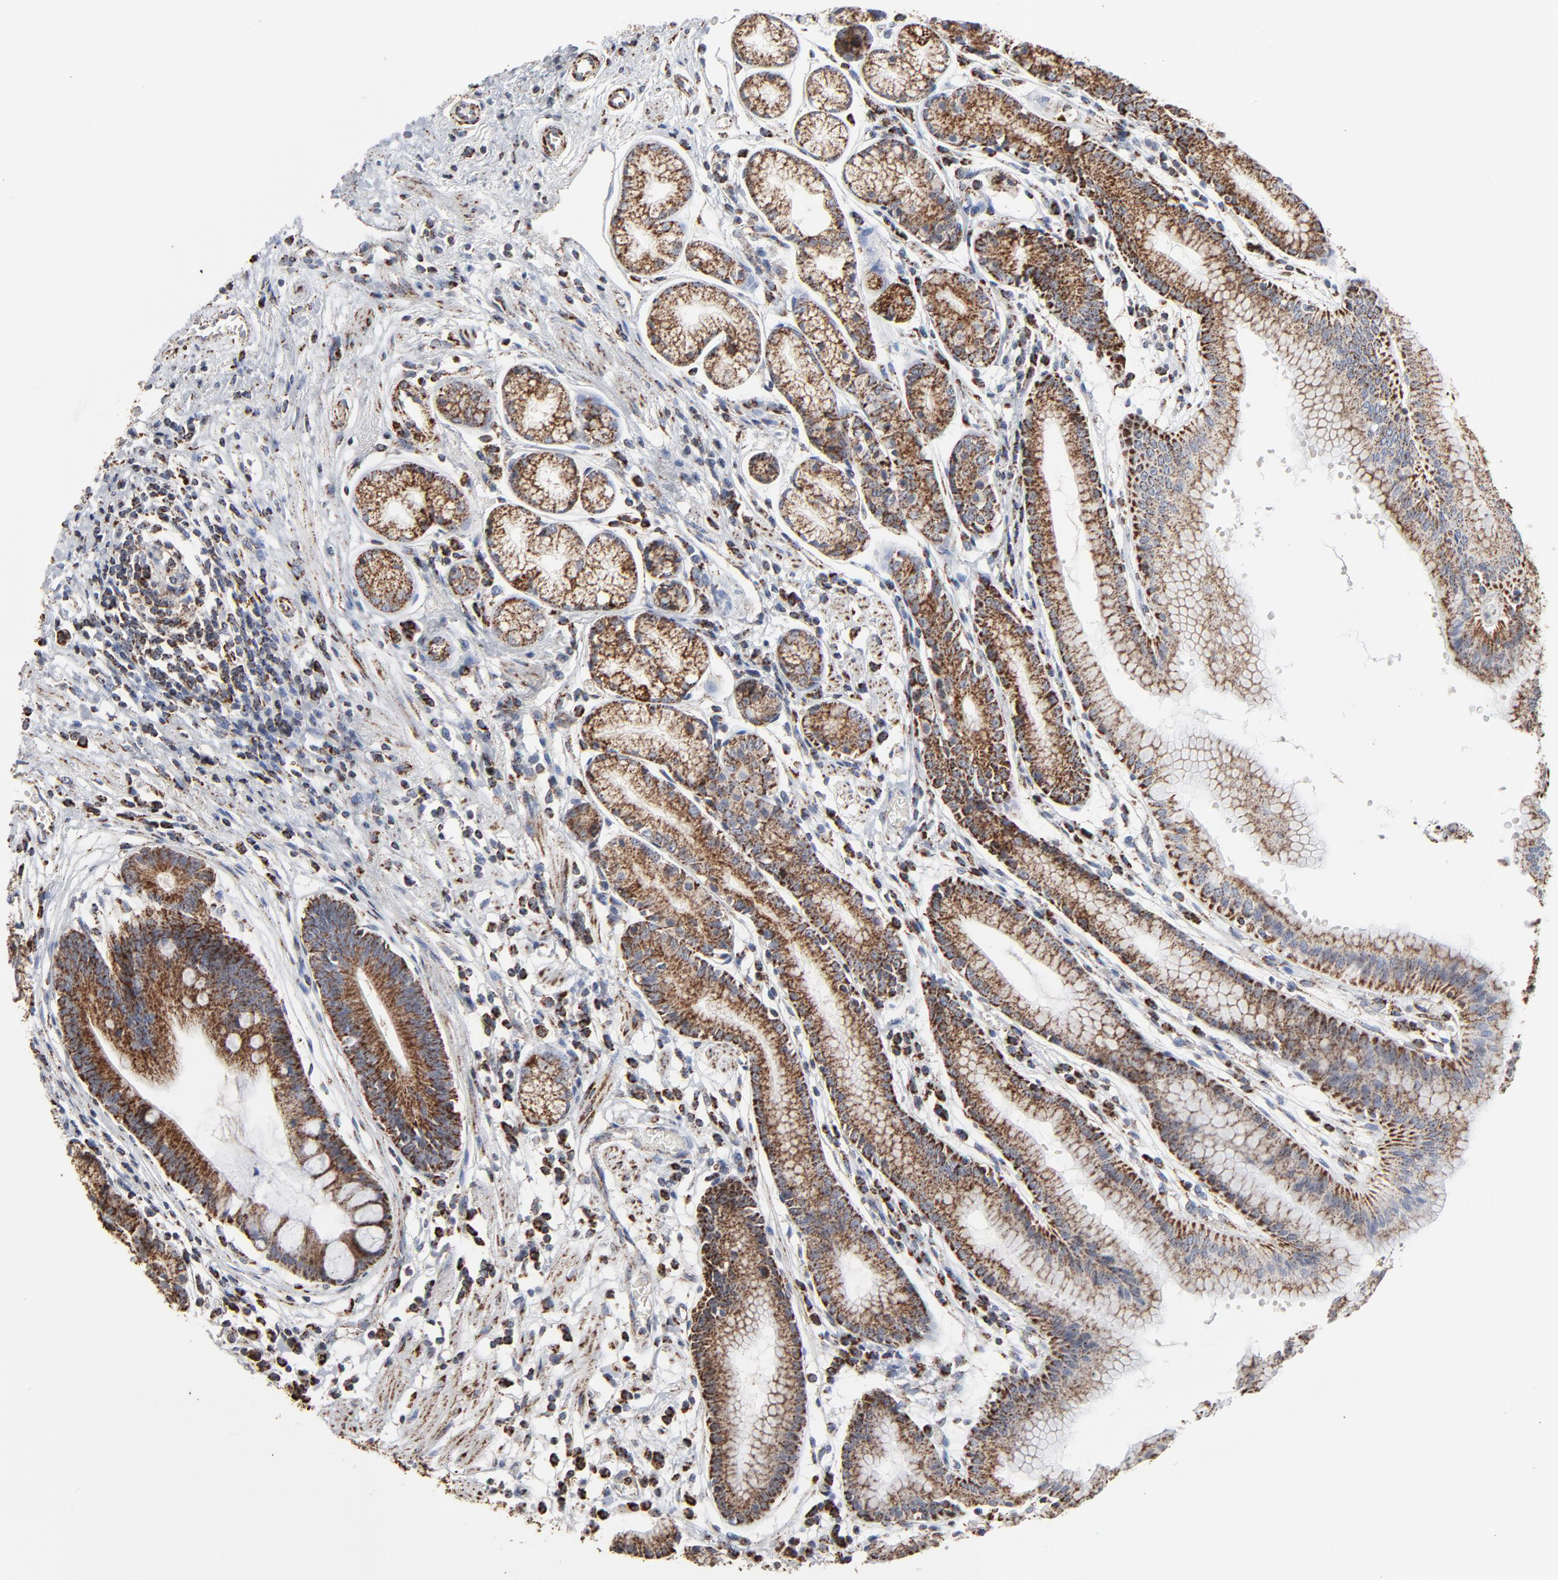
{"staining": {"intensity": "strong", "quantity": ">75%", "location": "cytoplasmic/membranous"}, "tissue": "stomach", "cell_type": "Glandular cells", "image_type": "normal", "snomed": [{"axis": "morphology", "description": "Normal tissue, NOS"}, {"axis": "morphology", "description": "Inflammation, NOS"}, {"axis": "topography", "description": "Stomach, lower"}], "caption": "Human stomach stained with a brown dye demonstrates strong cytoplasmic/membranous positive positivity in about >75% of glandular cells.", "gene": "UQCRC1", "patient": {"sex": "male", "age": 59}}